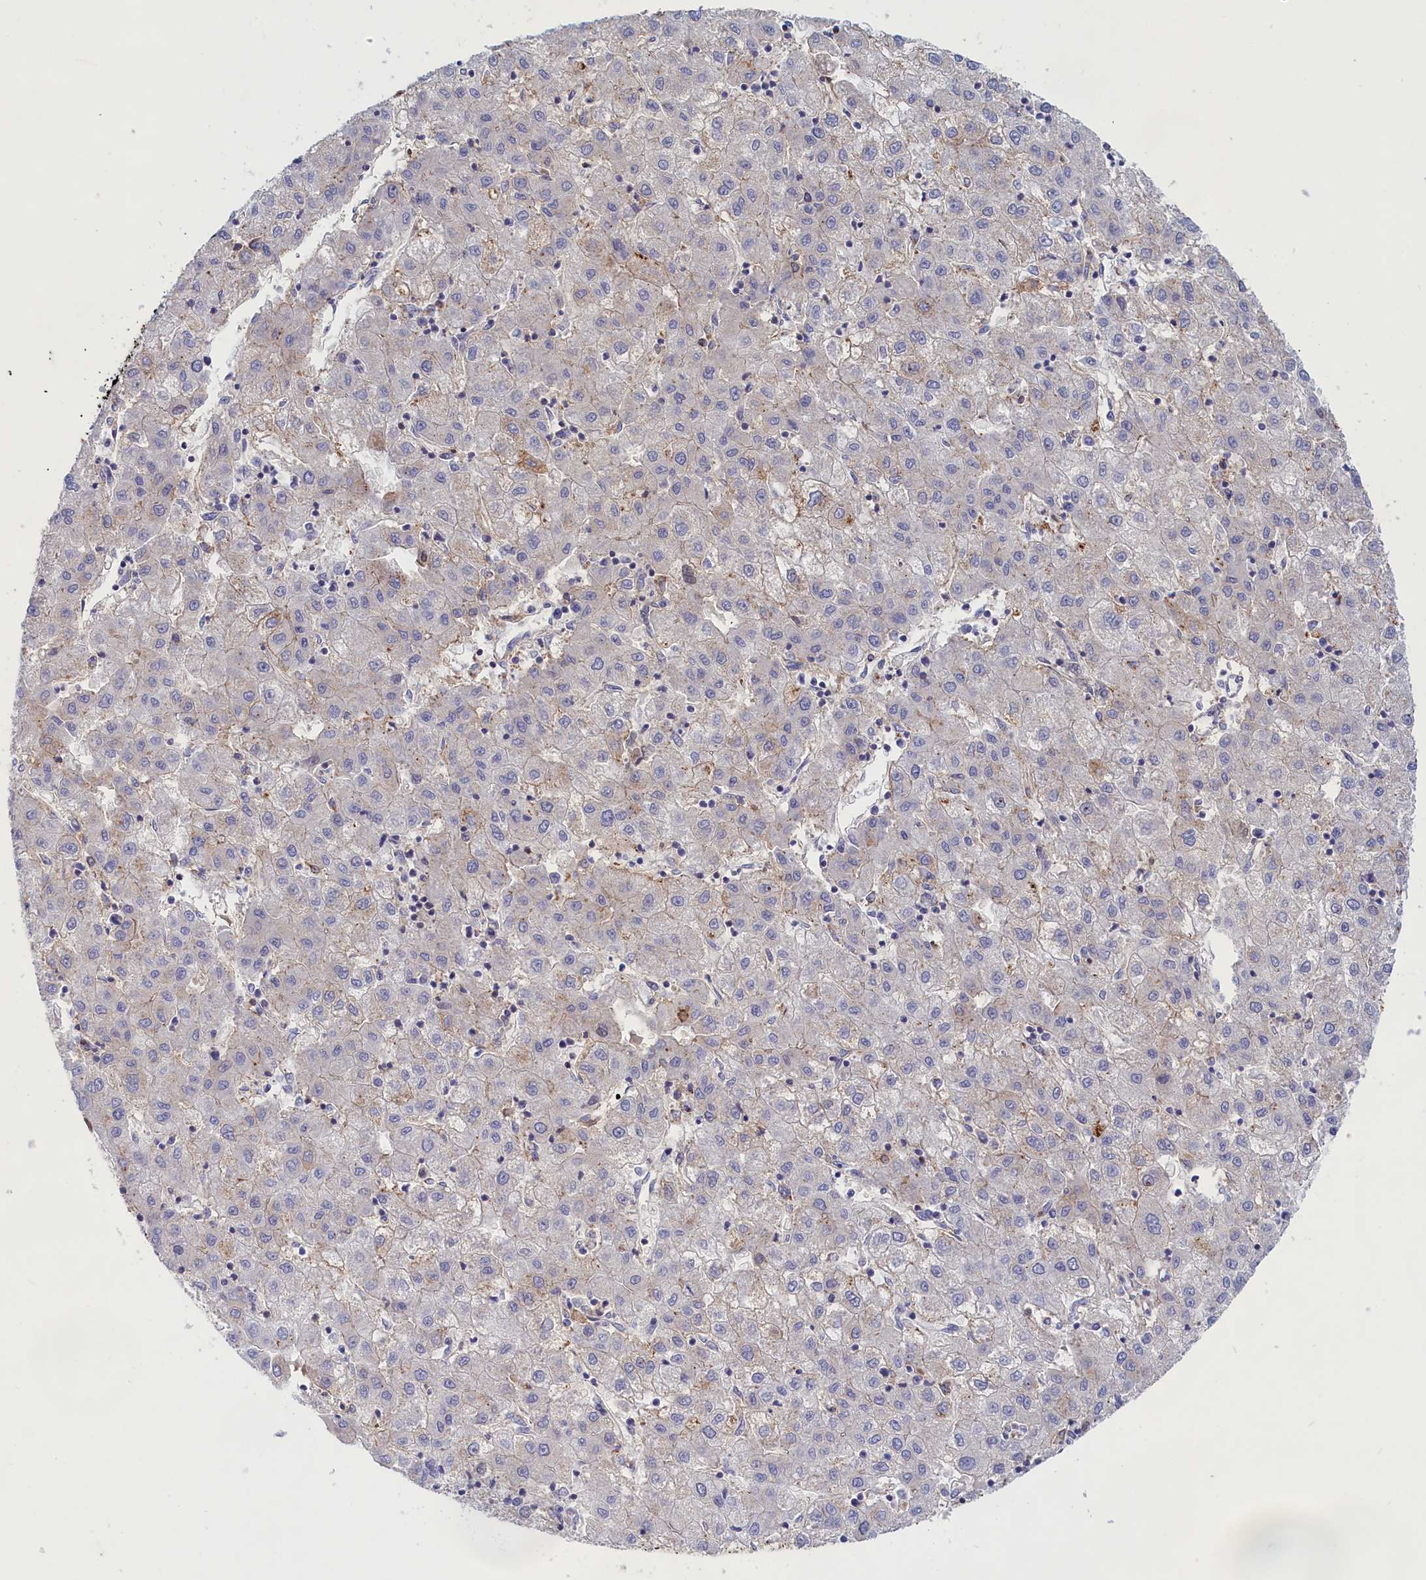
{"staining": {"intensity": "negative", "quantity": "none", "location": "none"}, "tissue": "liver cancer", "cell_type": "Tumor cells", "image_type": "cancer", "snomed": [{"axis": "morphology", "description": "Carcinoma, Hepatocellular, NOS"}, {"axis": "topography", "description": "Liver"}], "caption": "Micrograph shows no protein positivity in tumor cells of liver cancer (hepatocellular carcinoma) tissue.", "gene": "SCAMP4", "patient": {"sex": "male", "age": 72}}